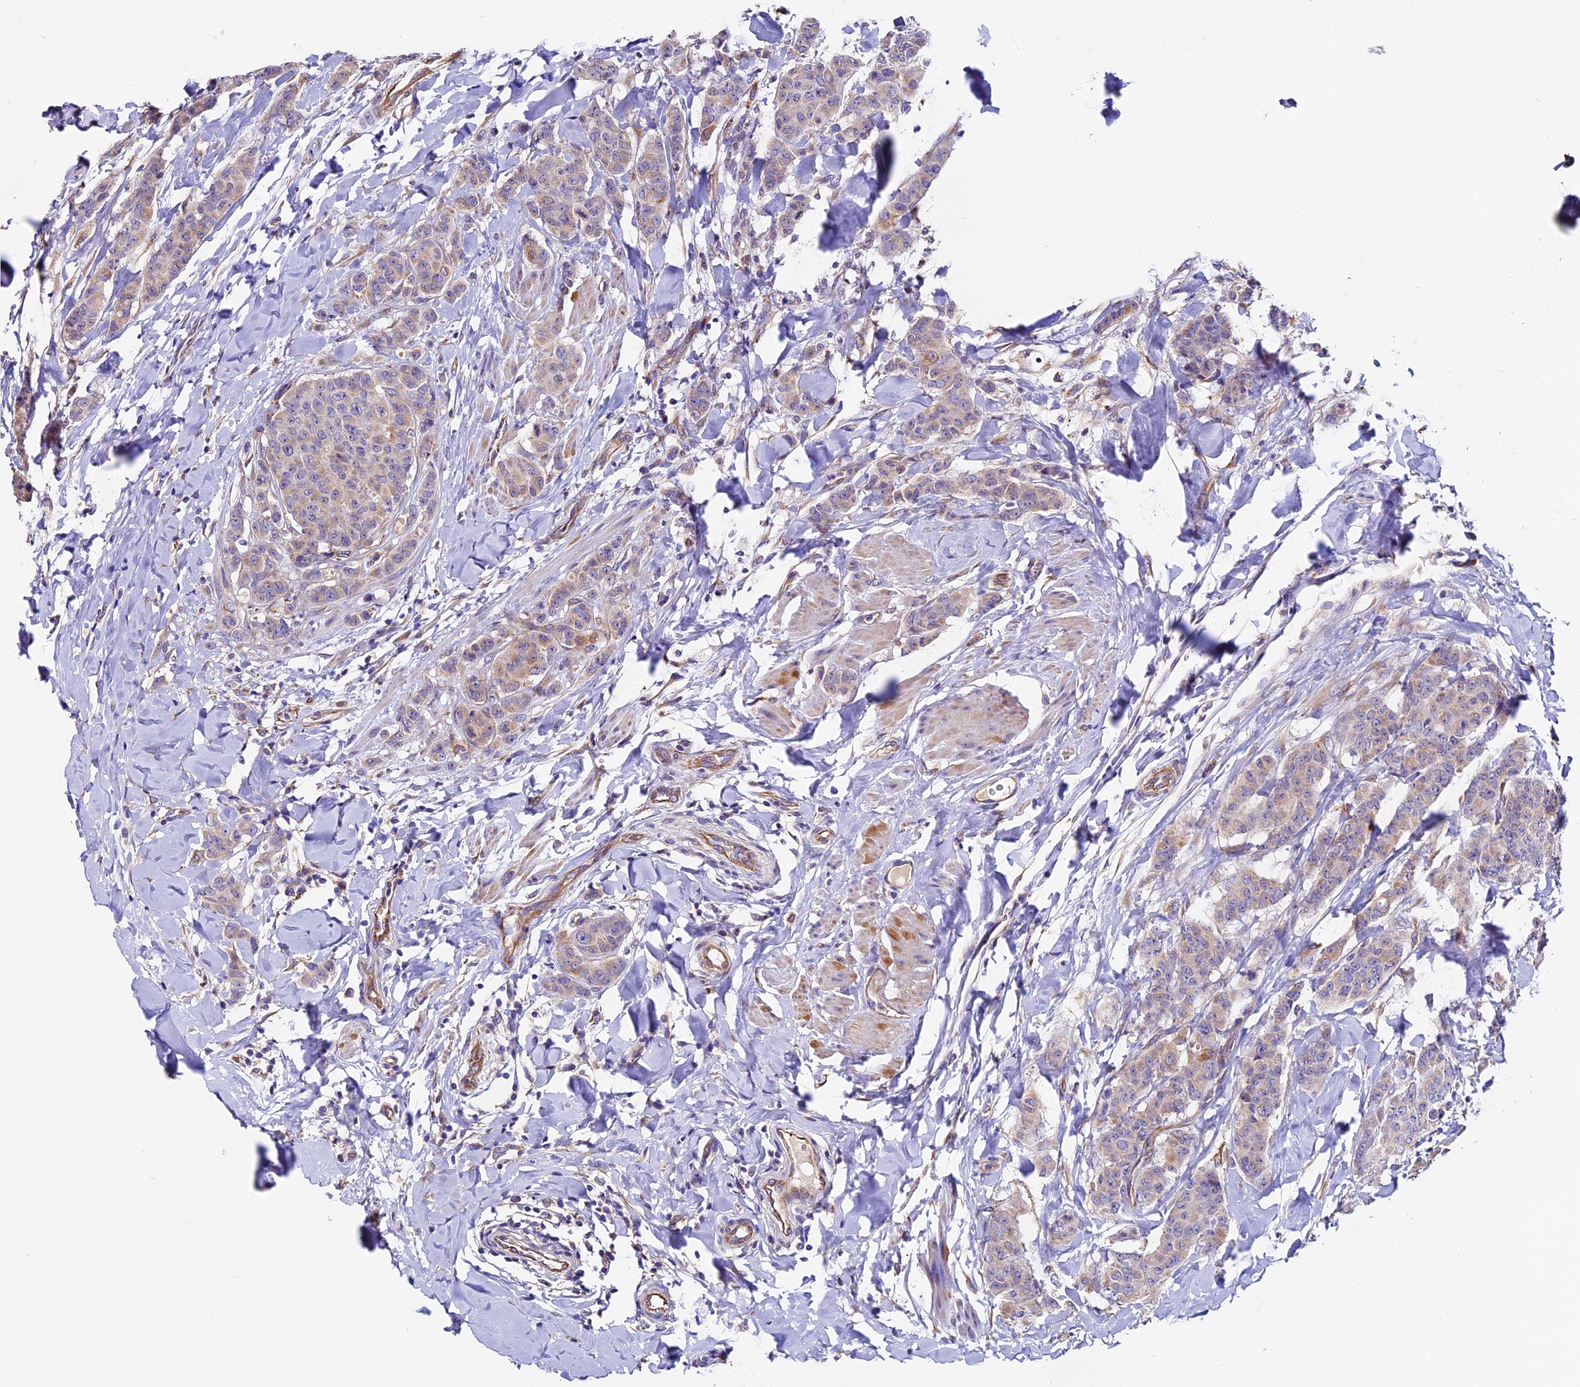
{"staining": {"intensity": "weak", "quantity": "25%-75%", "location": "cytoplasmic/membranous"}, "tissue": "breast cancer", "cell_type": "Tumor cells", "image_type": "cancer", "snomed": [{"axis": "morphology", "description": "Duct carcinoma"}, {"axis": "topography", "description": "Breast"}], "caption": "Protein staining displays weak cytoplasmic/membranous staining in approximately 25%-75% of tumor cells in breast cancer (intraductal carcinoma). The staining was performed using DAB to visualize the protein expression in brown, while the nuclei were stained in blue with hematoxylin (Magnification: 20x).", "gene": "CLN5", "patient": {"sex": "female", "age": 40}}